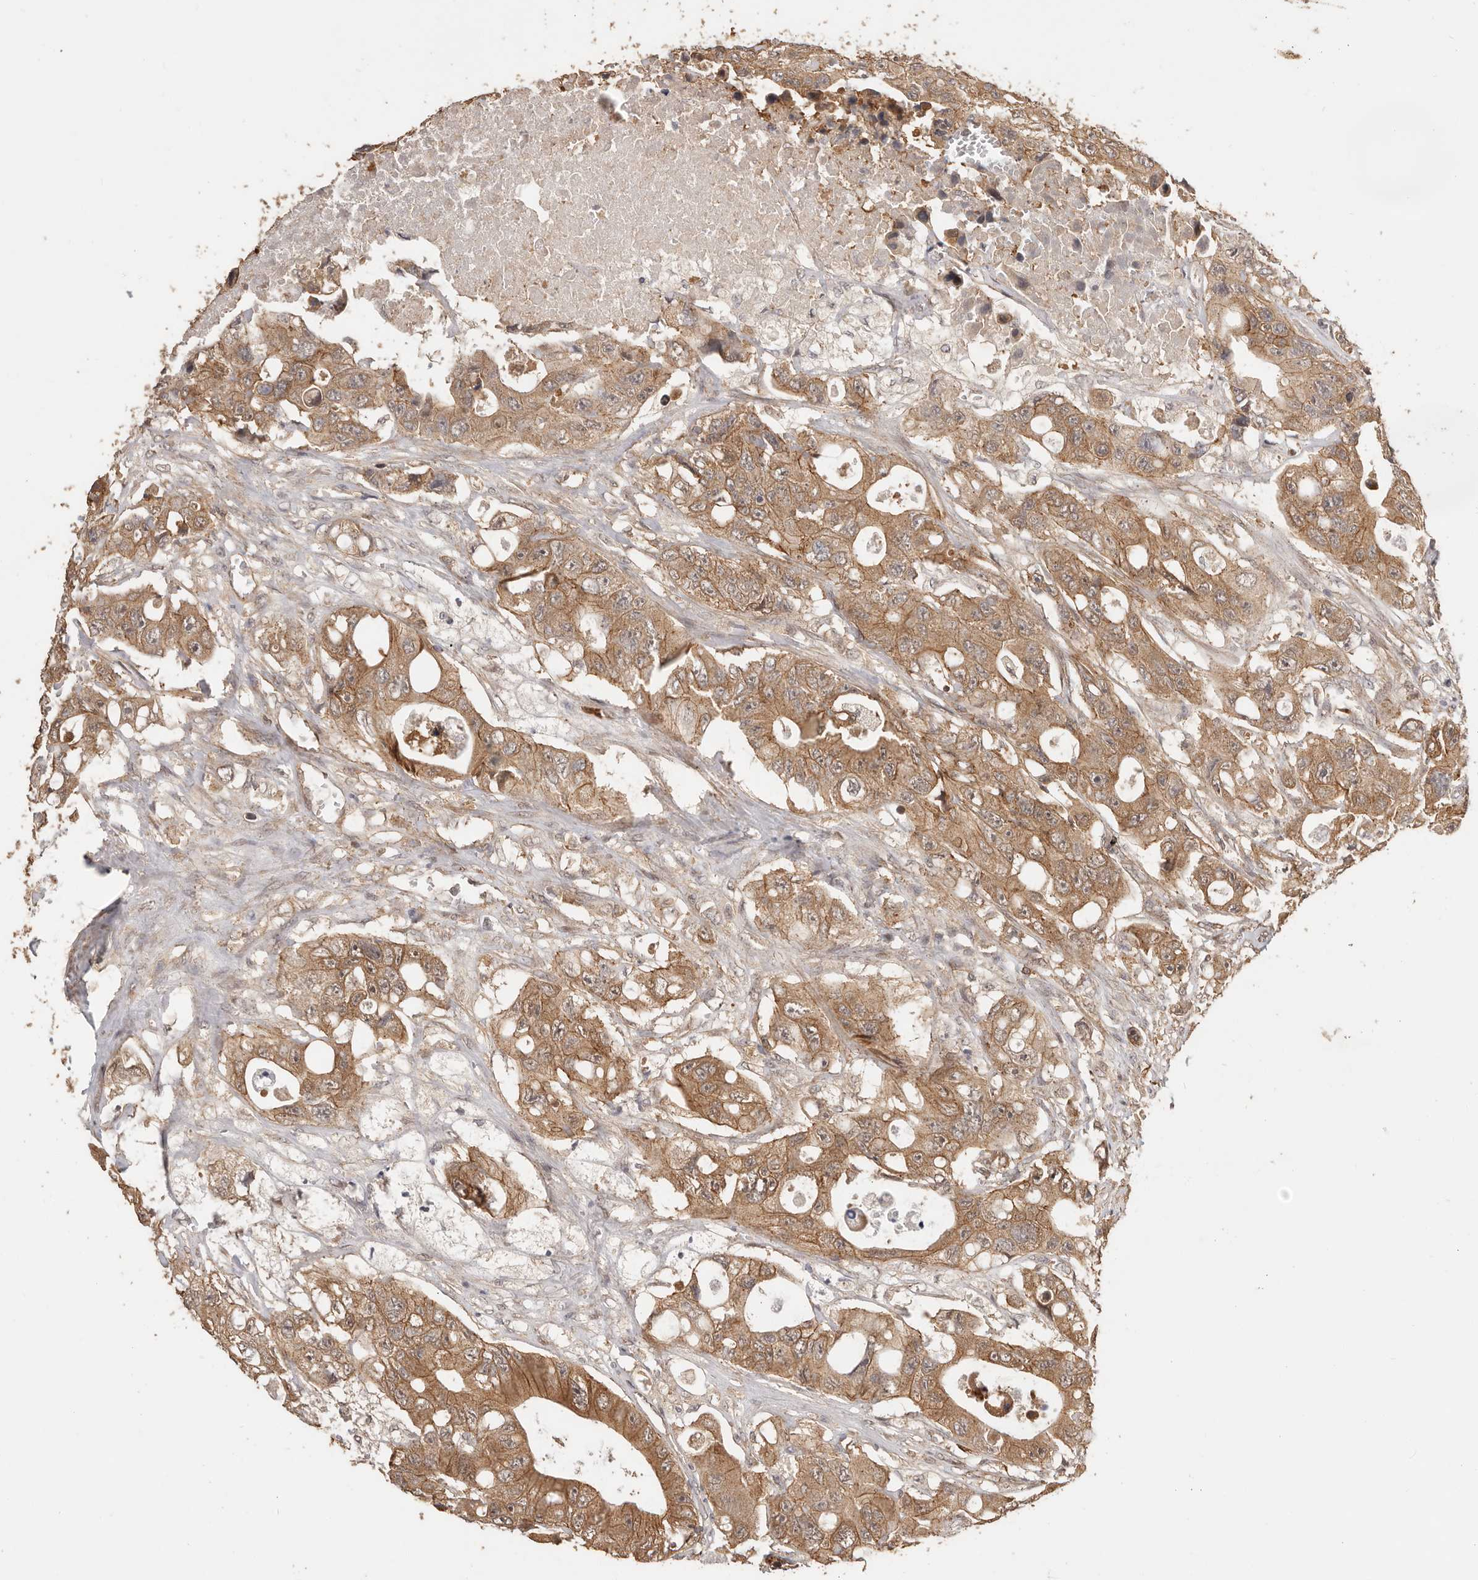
{"staining": {"intensity": "moderate", "quantity": ">75%", "location": "cytoplasmic/membranous"}, "tissue": "colorectal cancer", "cell_type": "Tumor cells", "image_type": "cancer", "snomed": [{"axis": "morphology", "description": "Adenocarcinoma, NOS"}, {"axis": "topography", "description": "Colon"}], "caption": "Tumor cells reveal medium levels of moderate cytoplasmic/membranous positivity in about >75% of cells in colorectal cancer.", "gene": "AFDN", "patient": {"sex": "female", "age": 46}}